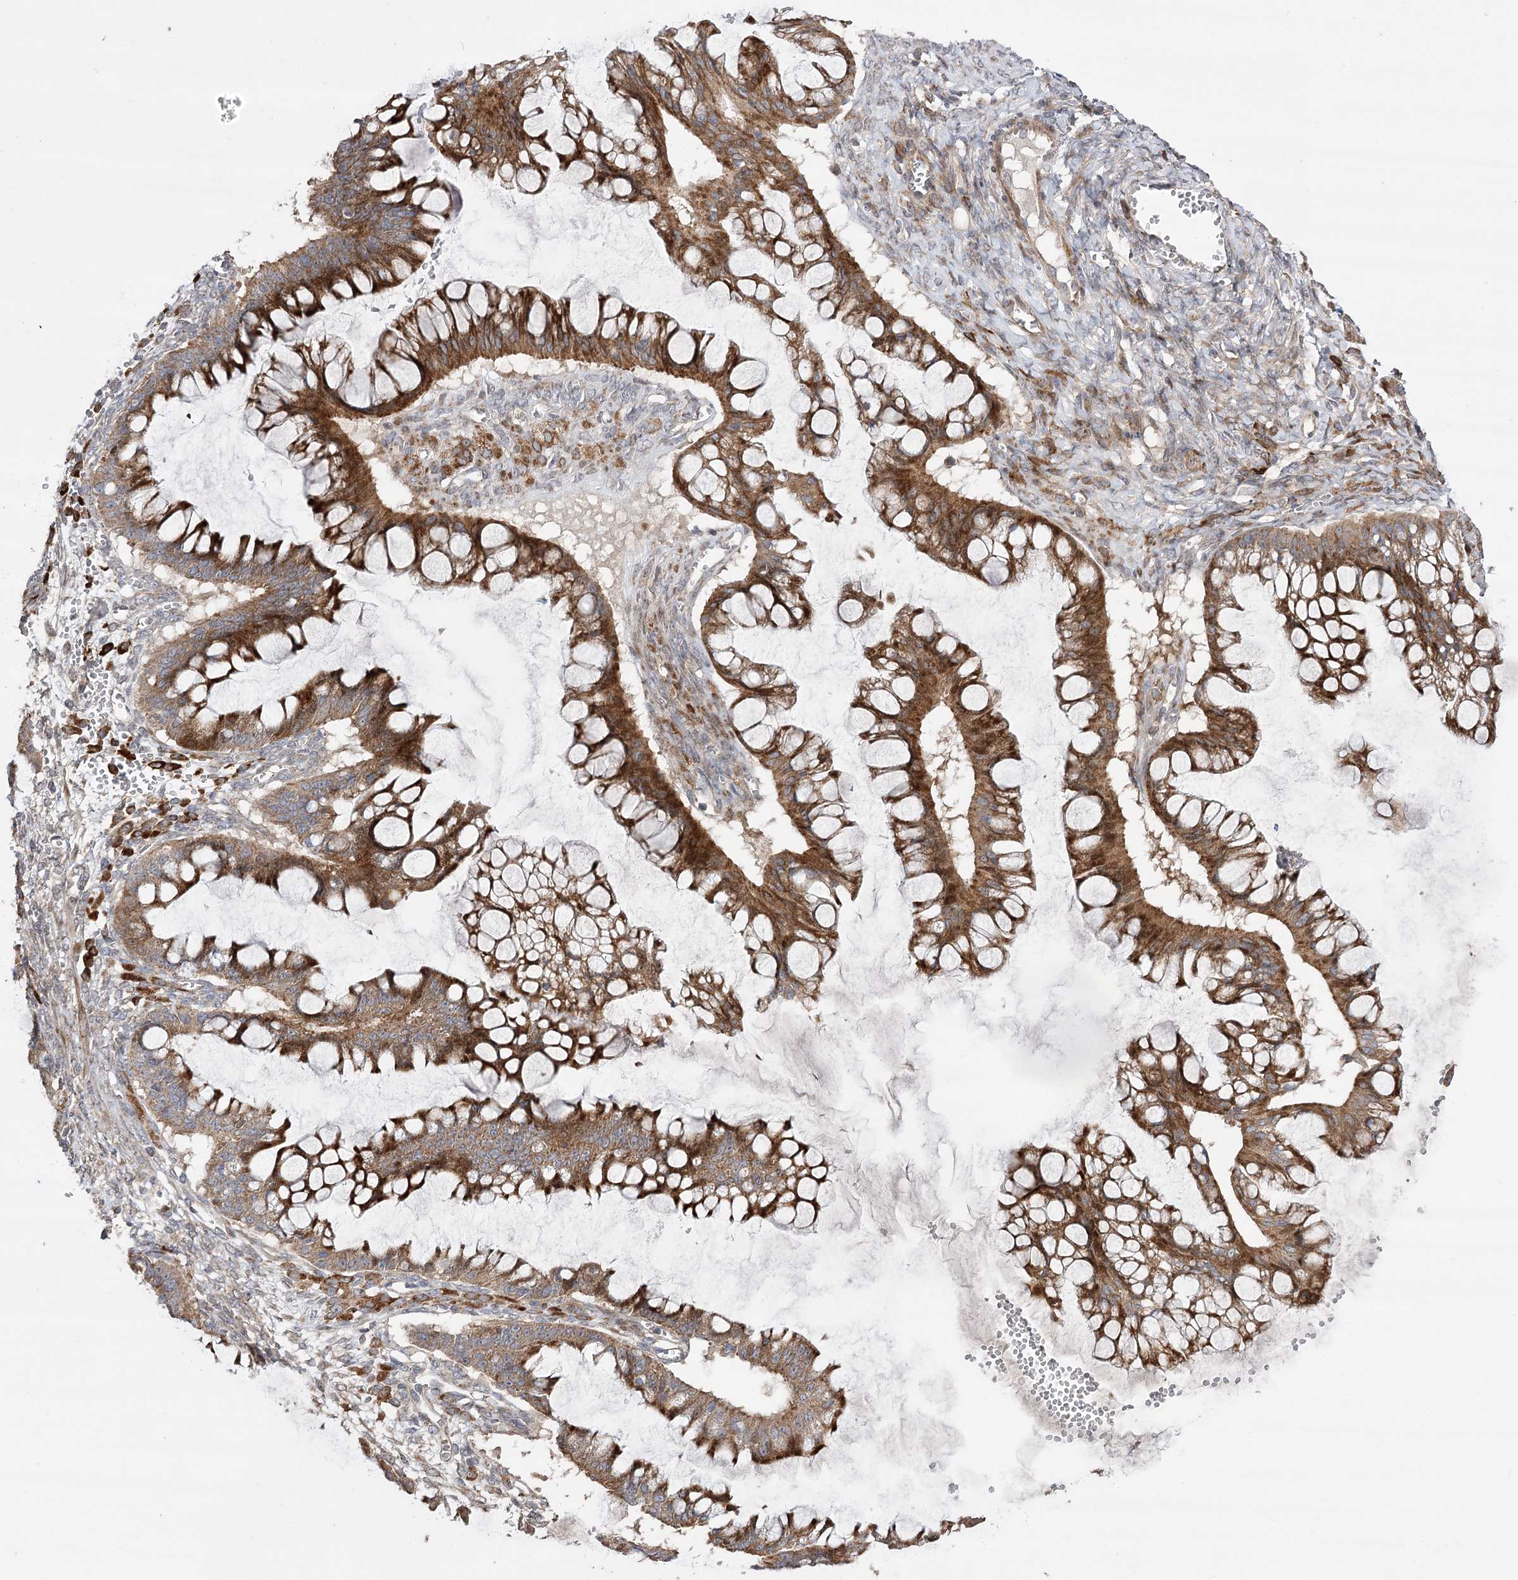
{"staining": {"intensity": "moderate", "quantity": ">75%", "location": "cytoplasmic/membranous"}, "tissue": "ovarian cancer", "cell_type": "Tumor cells", "image_type": "cancer", "snomed": [{"axis": "morphology", "description": "Cystadenocarcinoma, mucinous, NOS"}, {"axis": "topography", "description": "Ovary"}], "caption": "Immunohistochemical staining of human ovarian mucinous cystadenocarcinoma displays medium levels of moderate cytoplasmic/membranous protein positivity in about >75% of tumor cells.", "gene": "OBSL1", "patient": {"sex": "female", "age": 73}}